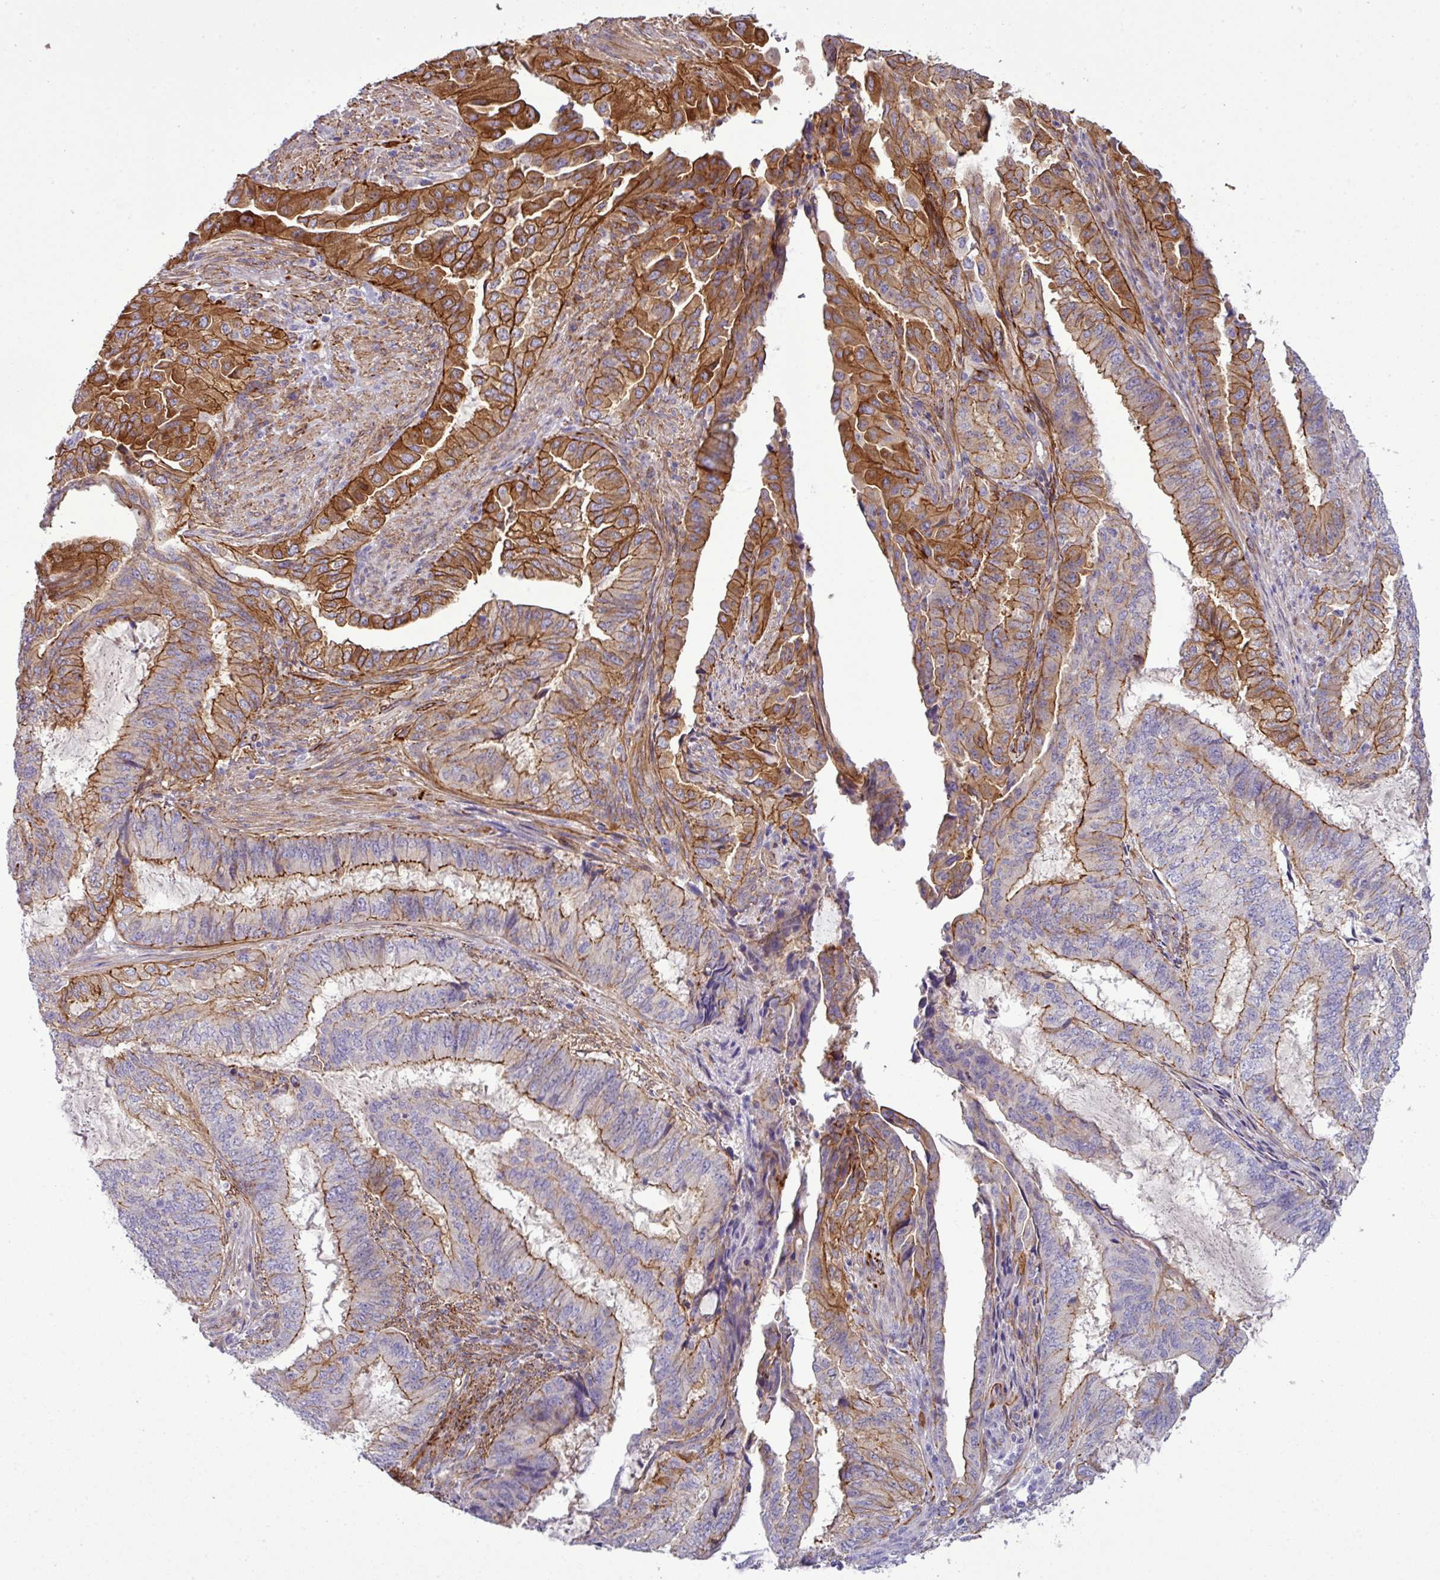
{"staining": {"intensity": "strong", "quantity": ">75%", "location": "cytoplasmic/membranous"}, "tissue": "endometrial cancer", "cell_type": "Tumor cells", "image_type": "cancer", "snomed": [{"axis": "morphology", "description": "Adenocarcinoma, NOS"}, {"axis": "topography", "description": "Endometrium"}], "caption": "Endometrial cancer (adenocarcinoma) tissue demonstrates strong cytoplasmic/membranous positivity in approximately >75% of tumor cells, visualized by immunohistochemistry. The staining is performed using DAB (3,3'-diaminobenzidine) brown chromogen to label protein expression. The nuclei are counter-stained blue using hematoxylin.", "gene": "PARD6A", "patient": {"sex": "female", "age": 51}}